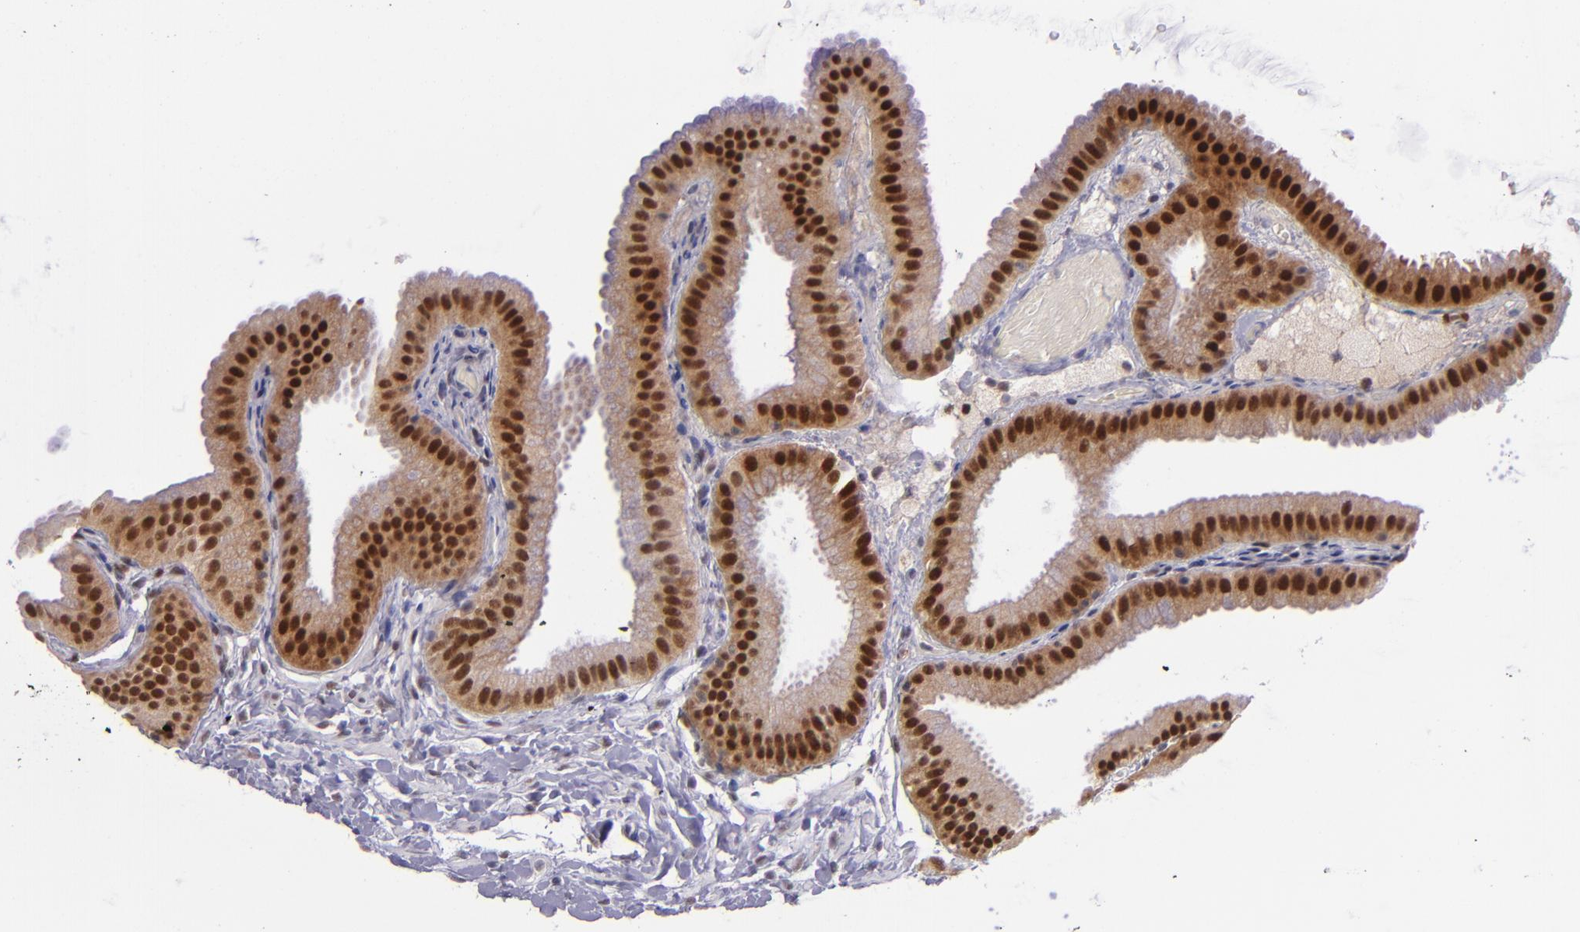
{"staining": {"intensity": "strong", "quantity": ">75%", "location": "cytoplasmic/membranous,nuclear"}, "tissue": "gallbladder", "cell_type": "Glandular cells", "image_type": "normal", "snomed": [{"axis": "morphology", "description": "Normal tissue, NOS"}, {"axis": "topography", "description": "Gallbladder"}], "caption": "Glandular cells show strong cytoplasmic/membranous,nuclear expression in about >75% of cells in normal gallbladder.", "gene": "BAG1", "patient": {"sex": "female", "age": 63}}